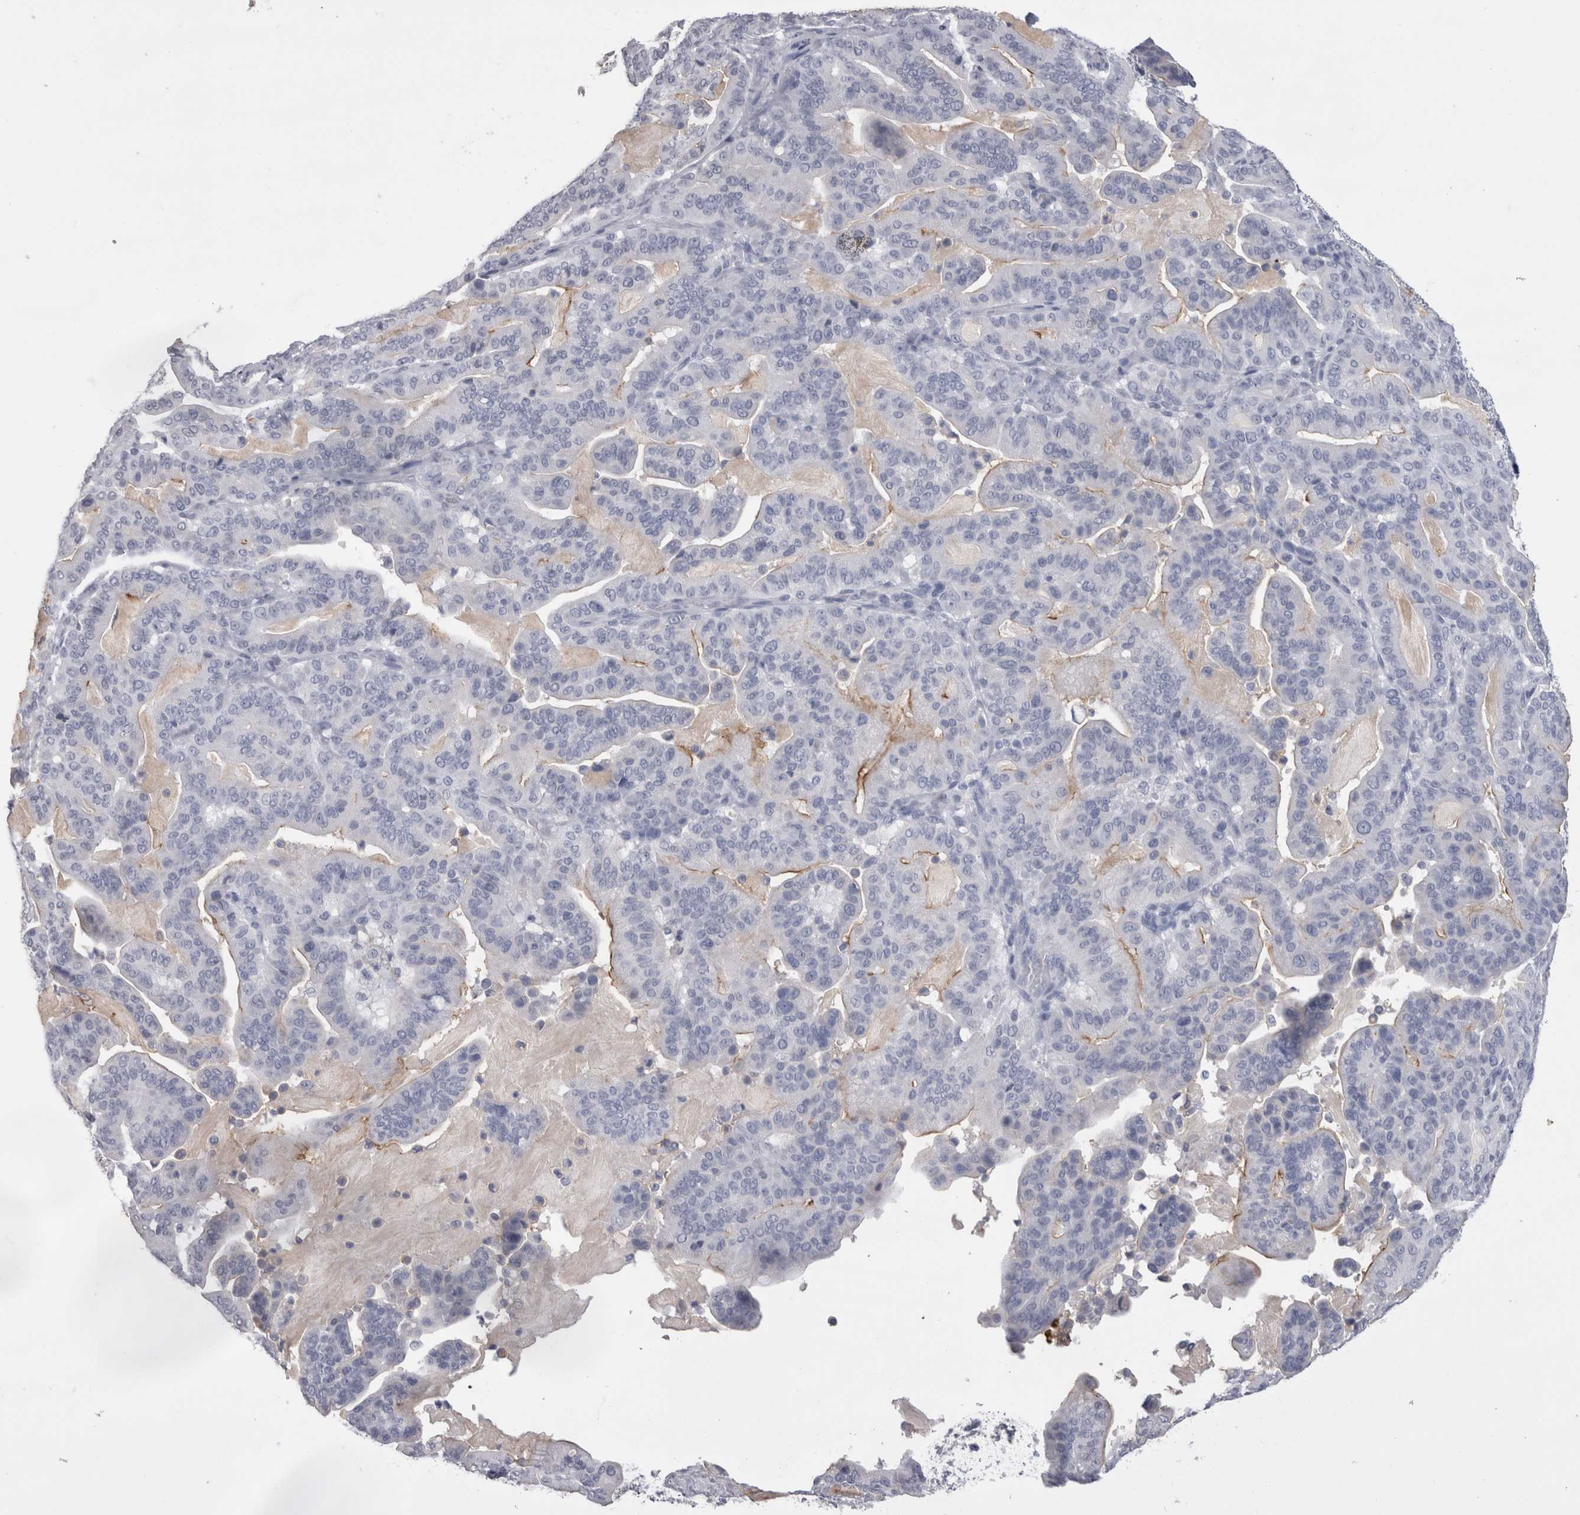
{"staining": {"intensity": "moderate", "quantity": "<25%", "location": "cytoplasmic/membranous"}, "tissue": "pancreatic cancer", "cell_type": "Tumor cells", "image_type": "cancer", "snomed": [{"axis": "morphology", "description": "Adenocarcinoma, NOS"}, {"axis": "topography", "description": "Pancreas"}], "caption": "Immunohistochemical staining of pancreatic cancer exhibits low levels of moderate cytoplasmic/membranous positivity in about <25% of tumor cells. (DAB = brown stain, brightfield microscopy at high magnification).", "gene": "CDHR5", "patient": {"sex": "male", "age": 63}}